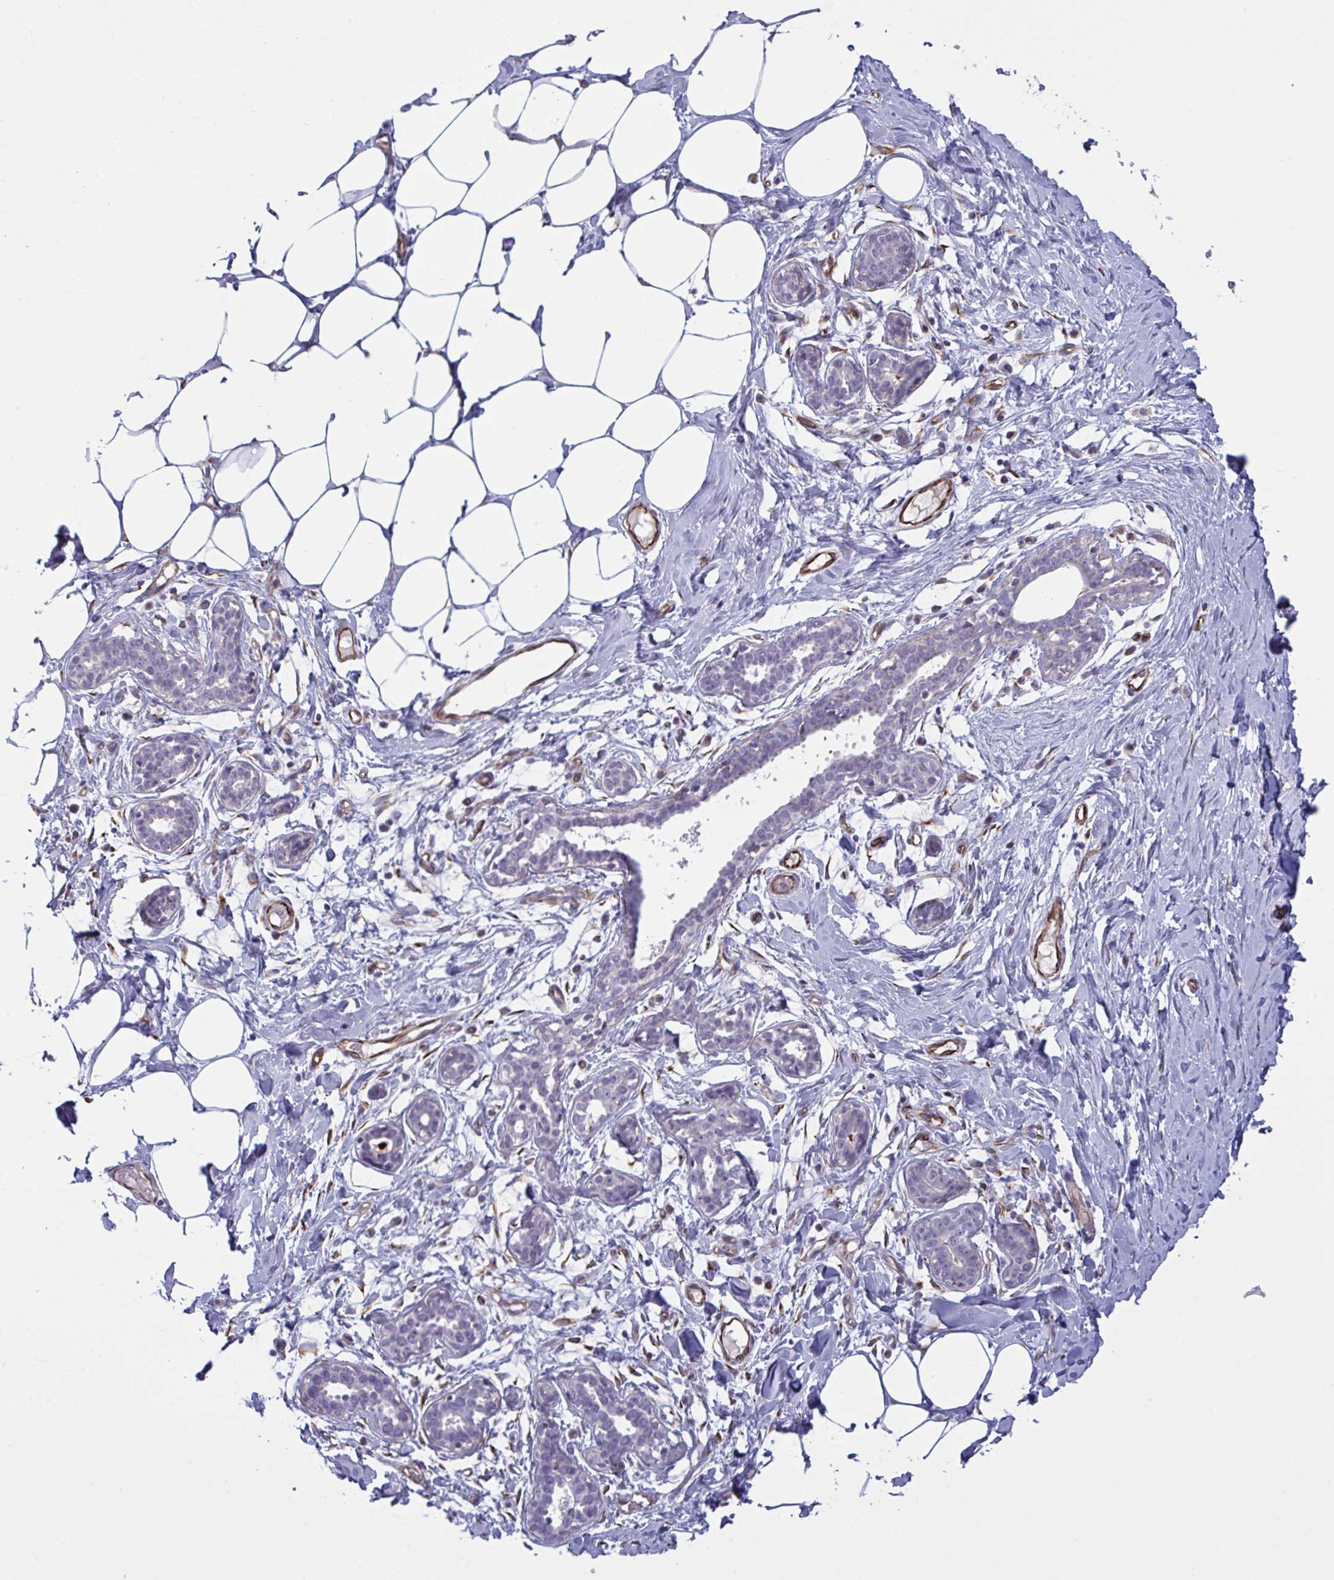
{"staining": {"intensity": "negative", "quantity": "none", "location": "none"}, "tissue": "breast", "cell_type": "Adipocytes", "image_type": "normal", "snomed": [{"axis": "morphology", "description": "Normal tissue, NOS"}, {"axis": "topography", "description": "Breast"}], "caption": "Adipocytes show no significant positivity in unremarkable breast.", "gene": "DCBLD1", "patient": {"sex": "female", "age": 27}}